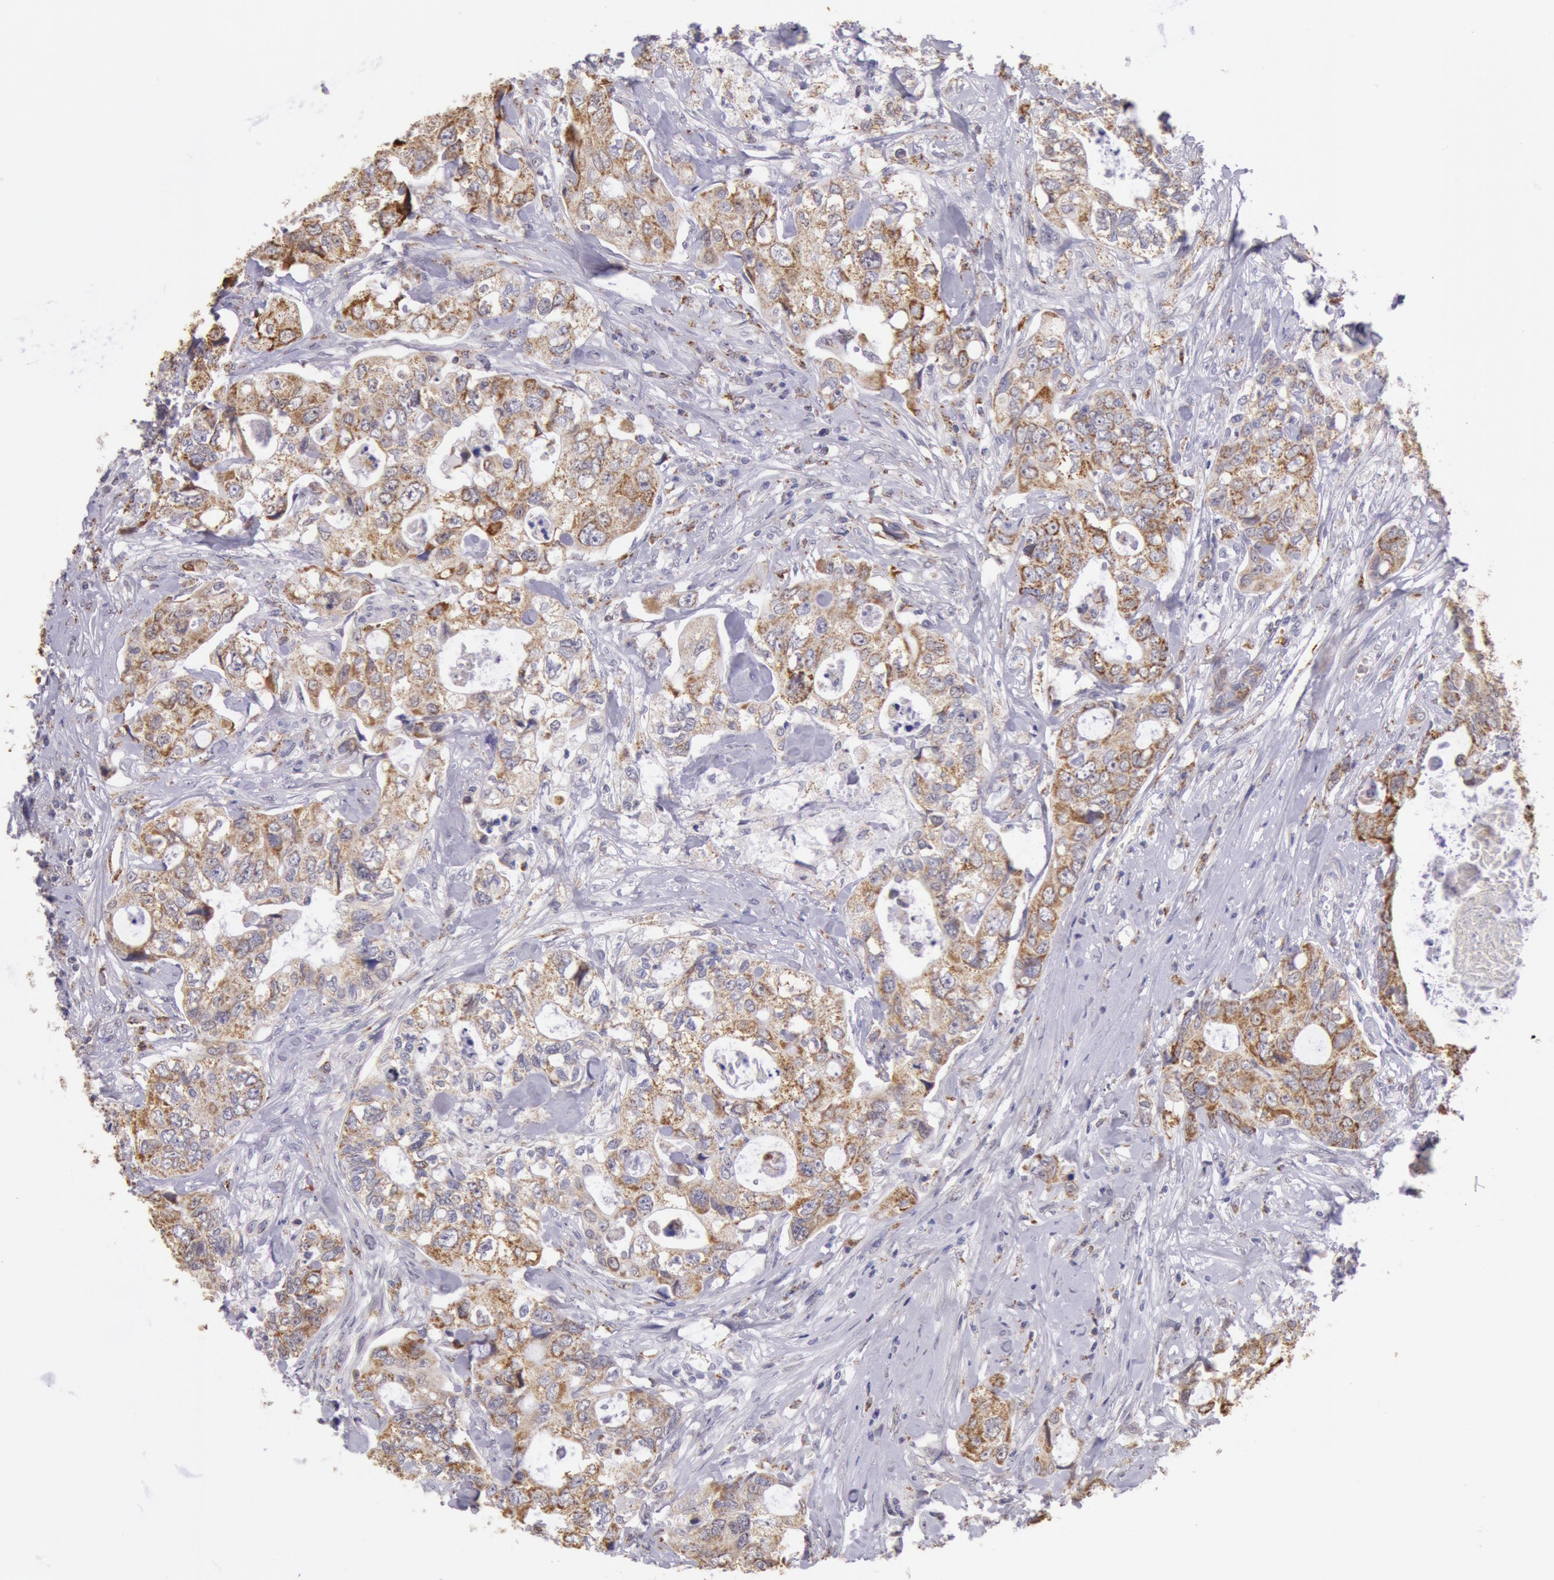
{"staining": {"intensity": "moderate", "quantity": ">75%", "location": "cytoplasmic/membranous"}, "tissue": "colorectal cancer", "cell_type": "Tumor cells", "image_type": "cancer", "snomed": [{"axis": "morphology", "description": "Adenocarcinoma, NOS"}, {"axis": "topography", "description": "Rectum"}], "caption": "Colorectal cancer (adenocarcinoma) stained with DAB (3,3'-diaminobenzidine) immunohistochemistry exhibits medium levels of moderate cytoplasmic/membranous staining in approximately >75% of tumor cells.", "gene": "FRMD6", "patient": {"sex": "female", "age": 57}}